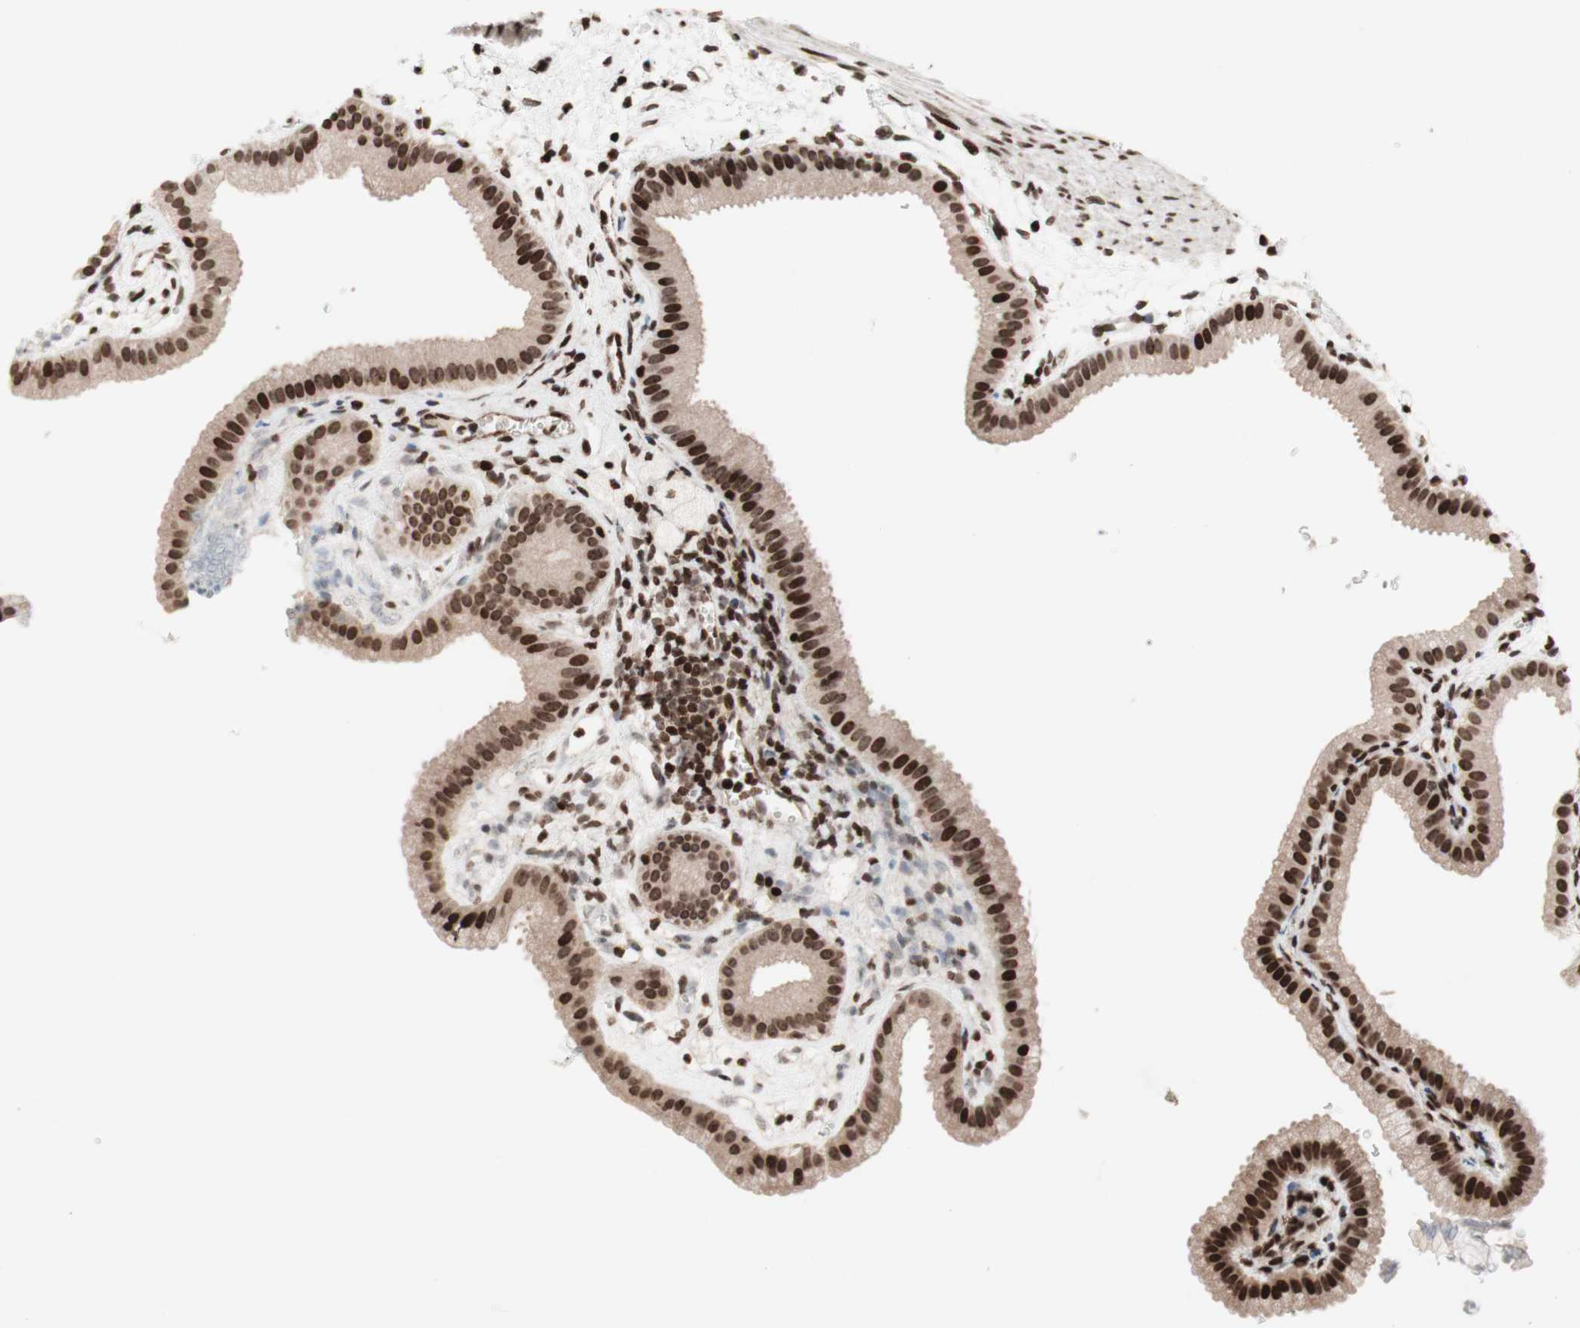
{"staining": {"intensity": "strong", "quantity": ">75%", "location": "cytoplasmic/membranous,nuclear"}, "tissue": "gallbladder", "cell_type": "Glandular cells", "image_type": "normal", "snomed": [{"axis": "morphology", "description": "Normal tissue, NOS"}, {"axis": "topography", "description": "Gallbladder"}], "caption": "Protein positivity by immunohistochemistry demonstrates strong cytoplasmic/membranous,nuclear expression in about >75% of glandular cells in normal gallbladder. (IHC, brightfield microscopy, high magnification).", "gene": "NCAPD2", "patient": {"sex": "female", "age": 64}}